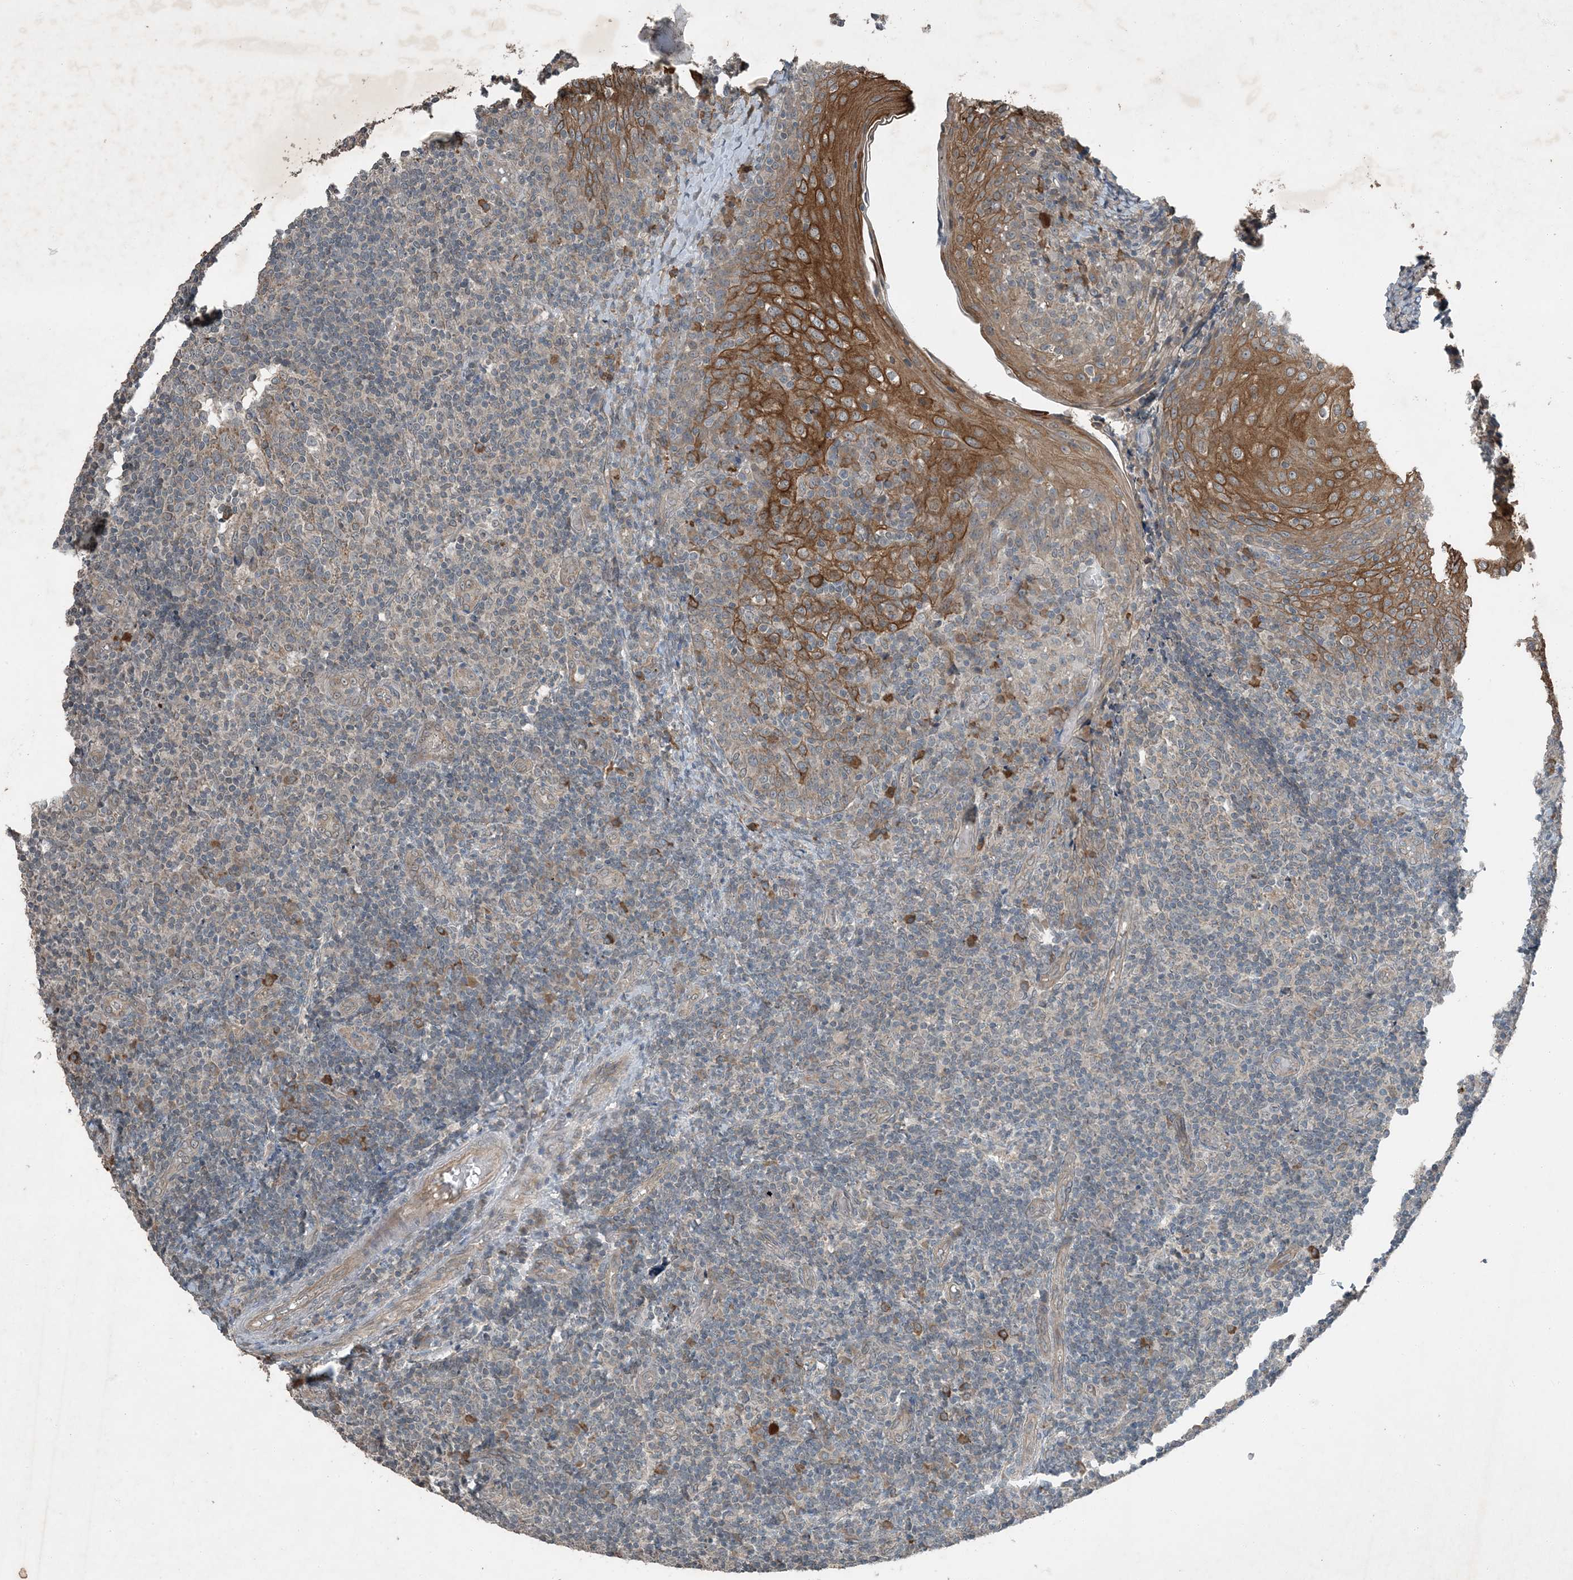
{"staining": {"intensity": "strong", "quantity": "<25%", "location": "cytoplasmic/membranous"}, "tissue": "tonsil", "cell_type": "Germinal center cells", "image_type": "normal", "snomed": [{"axis": "morphology", "description": "Normal tissue, NOS"}, {"axis": "topography", "description": "Tonsil"}], "caption": "The histopathology image demonstrates staining of benign tonsil, revealing strong cytoplasmic/membranous protein expression (brown color) within germinal center cells.", "gene": "MDN1", "patient": {"sex": "female", "age": 19}}